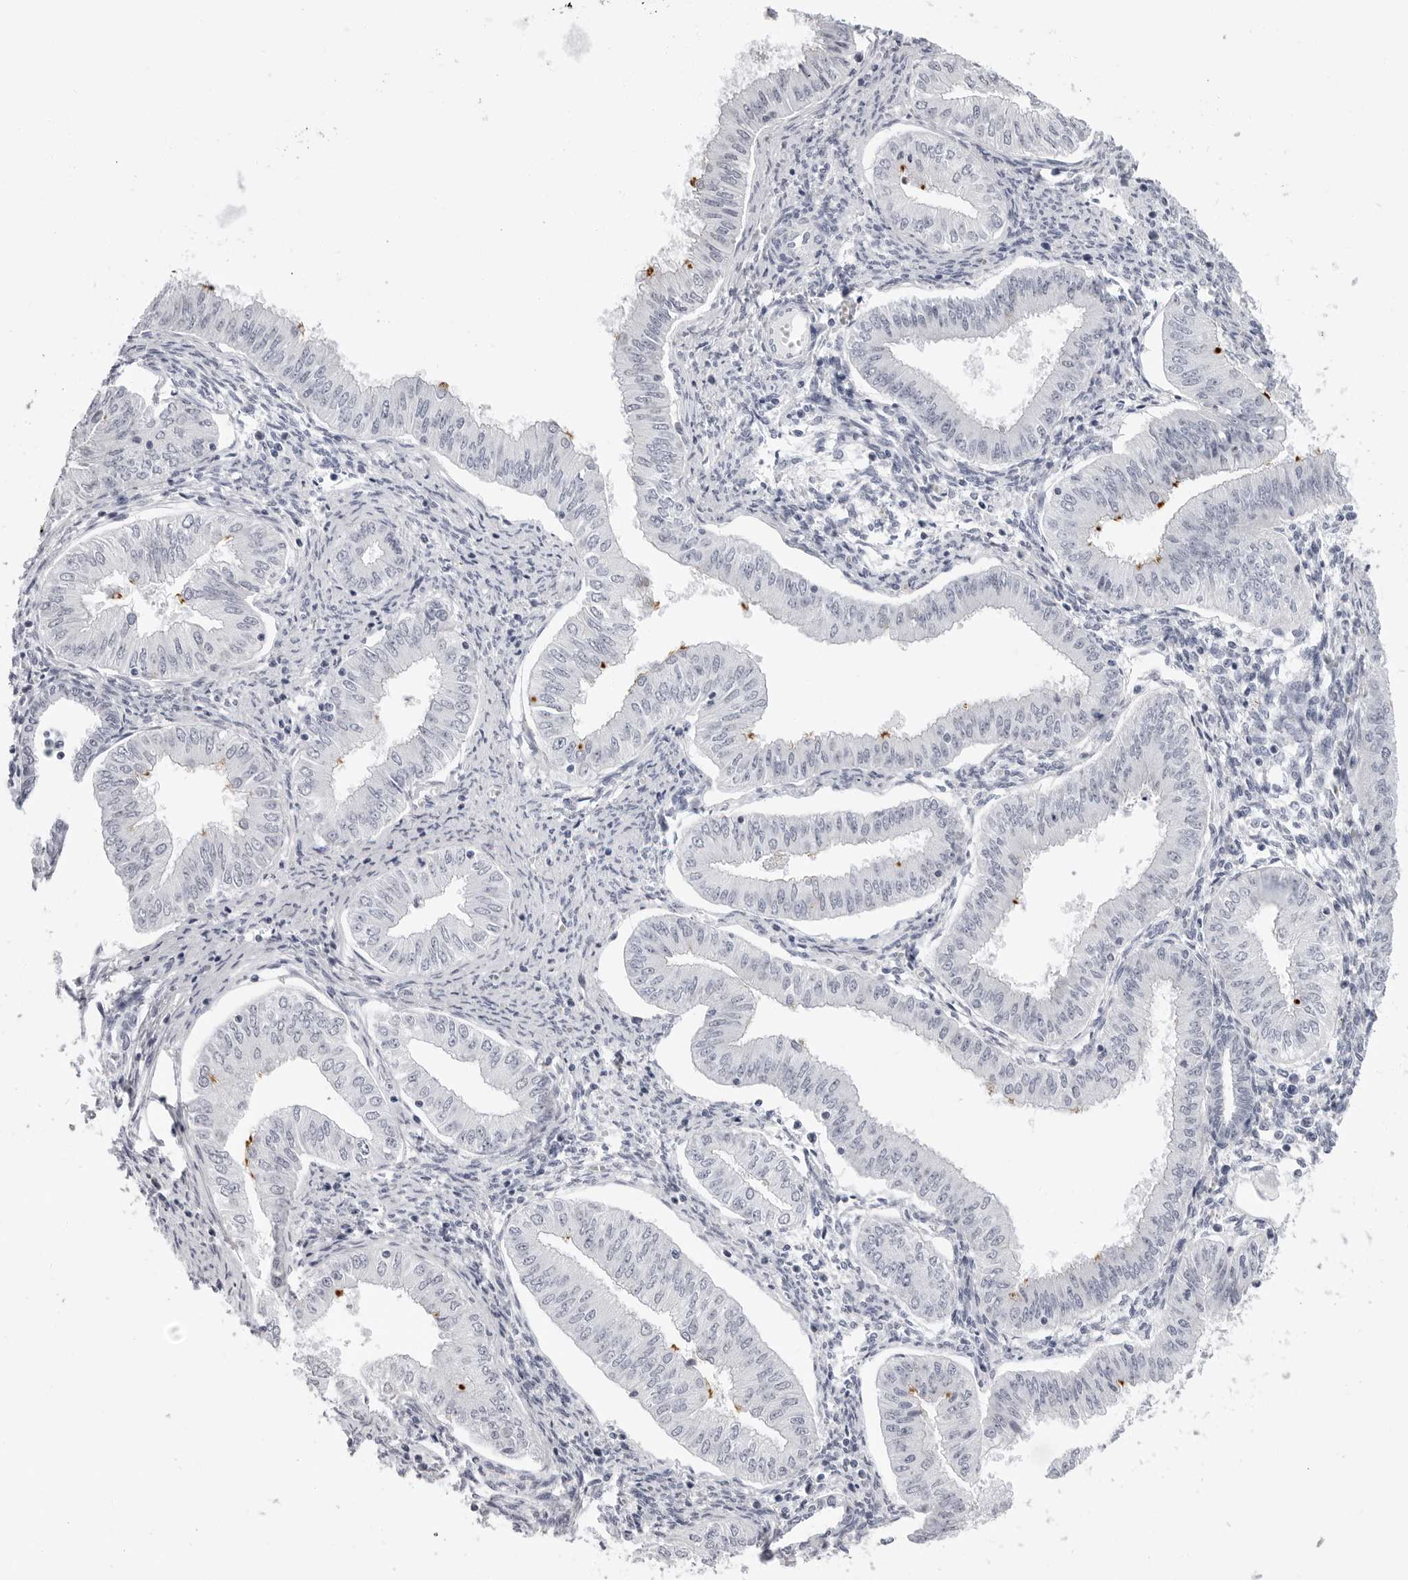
{"staining": {"intensity": "negative", "quantity": "none", "location": "none"}, "tissue": "endometrial cancer", "cell_type": "Tumor cells", "image_type": "cancer", "snomed": [{"axis": "morphology", "description": "Normal tissue, NOS"}, {"axis": "morphology", "description": "Adenocarcinoma, NOS"}, {"axis": "topography", "description": "Endometrium"}], "caption": "DAB (3,3'-diaminobenzidine) immunohistochemical staining of endometrial cancer displays no significant expression in tumor cells. (DAB (3,3'-diaminobenzidine) immunohistochemistry (IHC), high magnification).", "gene": "ERICH3", "patient": {"sex": "female", "age": 53}}